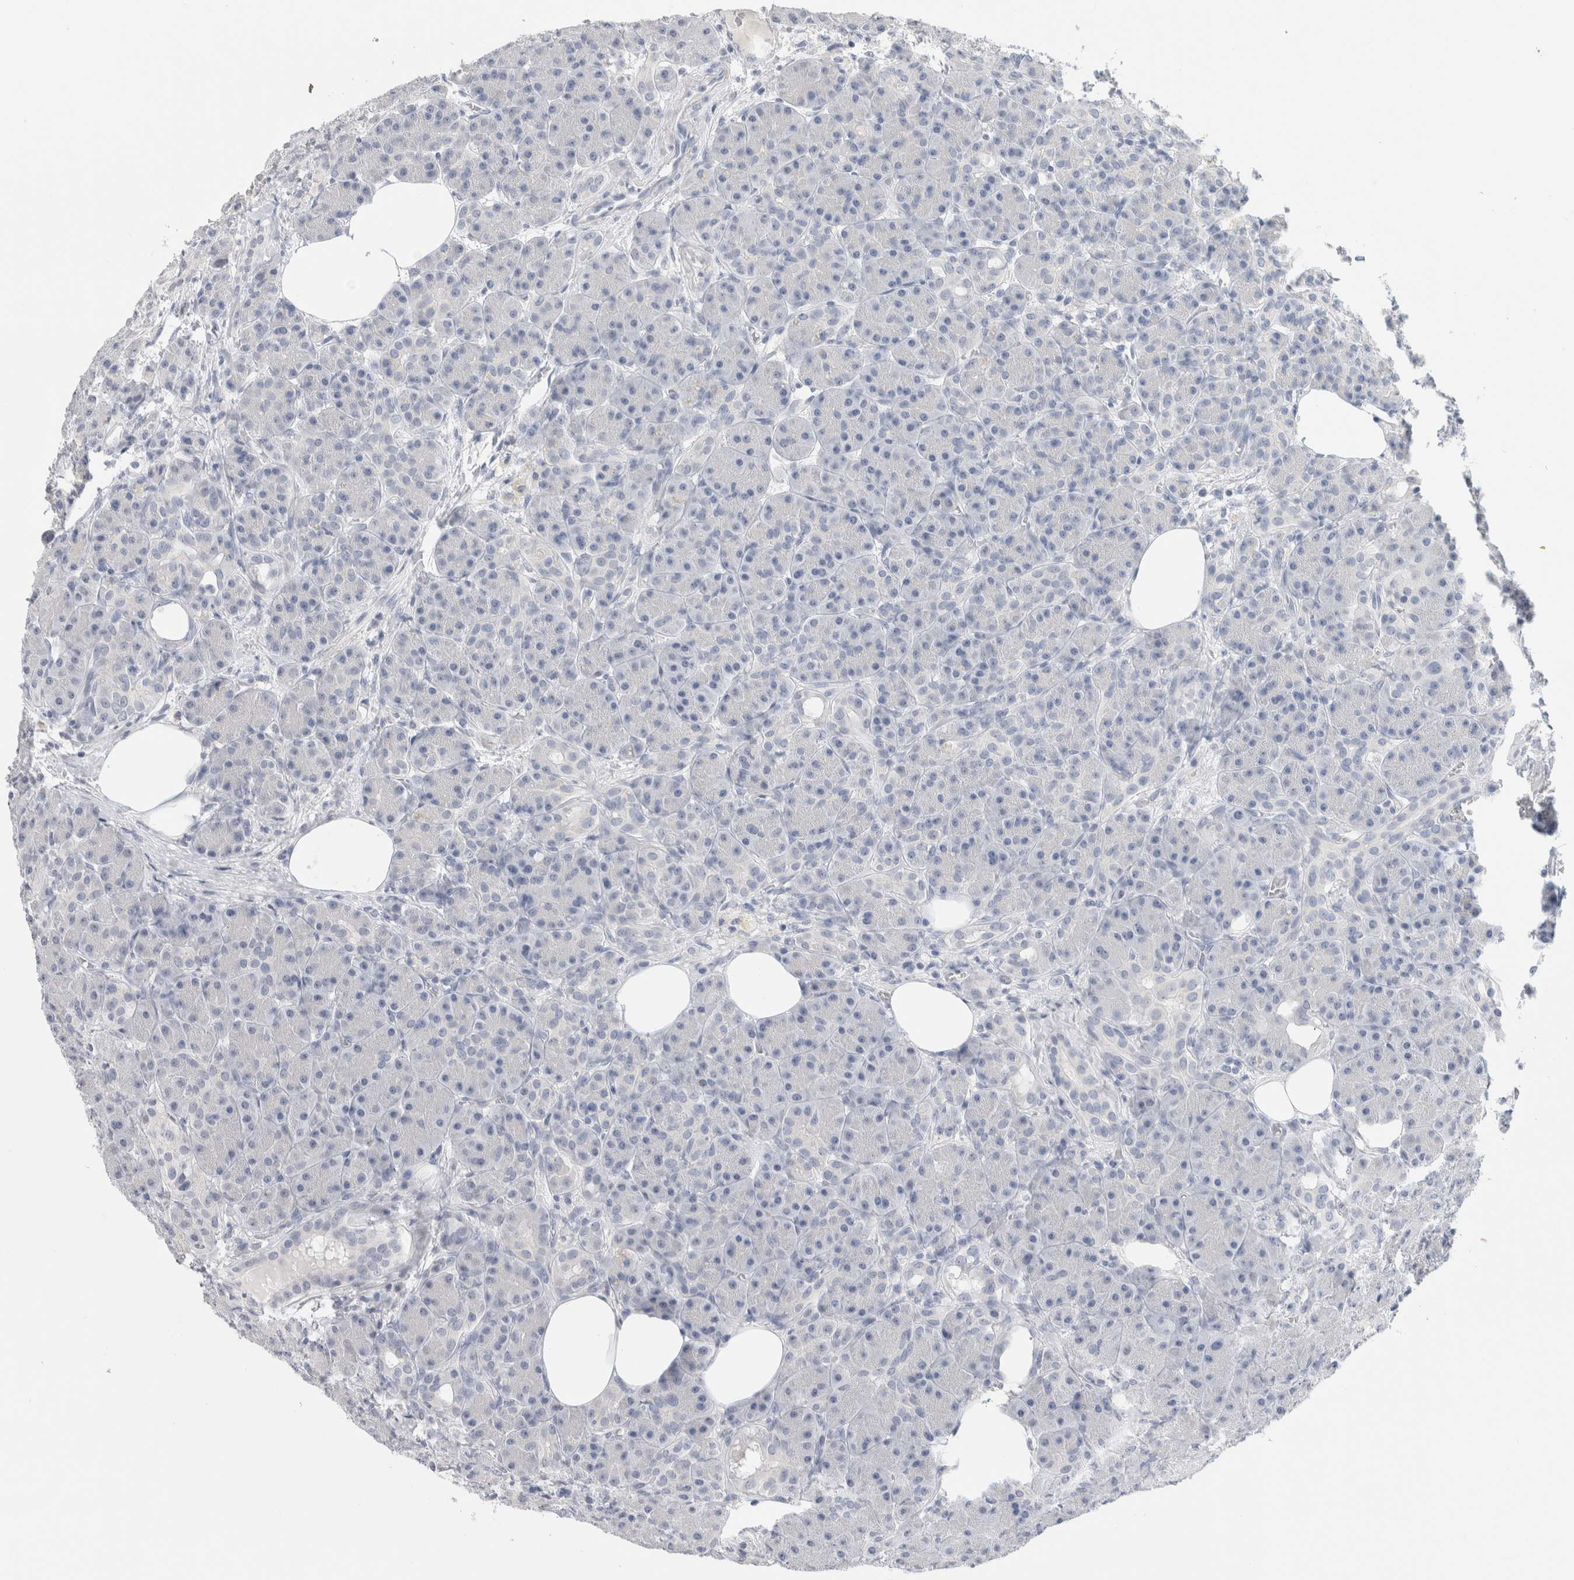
{"staining": {"intensity": "negative", "quantity": "none", "location": "none"}, "tissue": "pancreas", "cell_type": "Exocrine glandular cells", "image_type": "normal", "snomed": [{"axis": "morphology", "description": "Normal tissue, NOS"}, {"axis": "topography", "description": "Pancreas"}], "caption": "This is a photomicrograph of immunohistochemistry (IHC) staining of unremarkable pancreas, which shows no positivity in exocrine glandular cells.", "gene": "BCAN", "patient": {"sex": "male", "age": 63}}